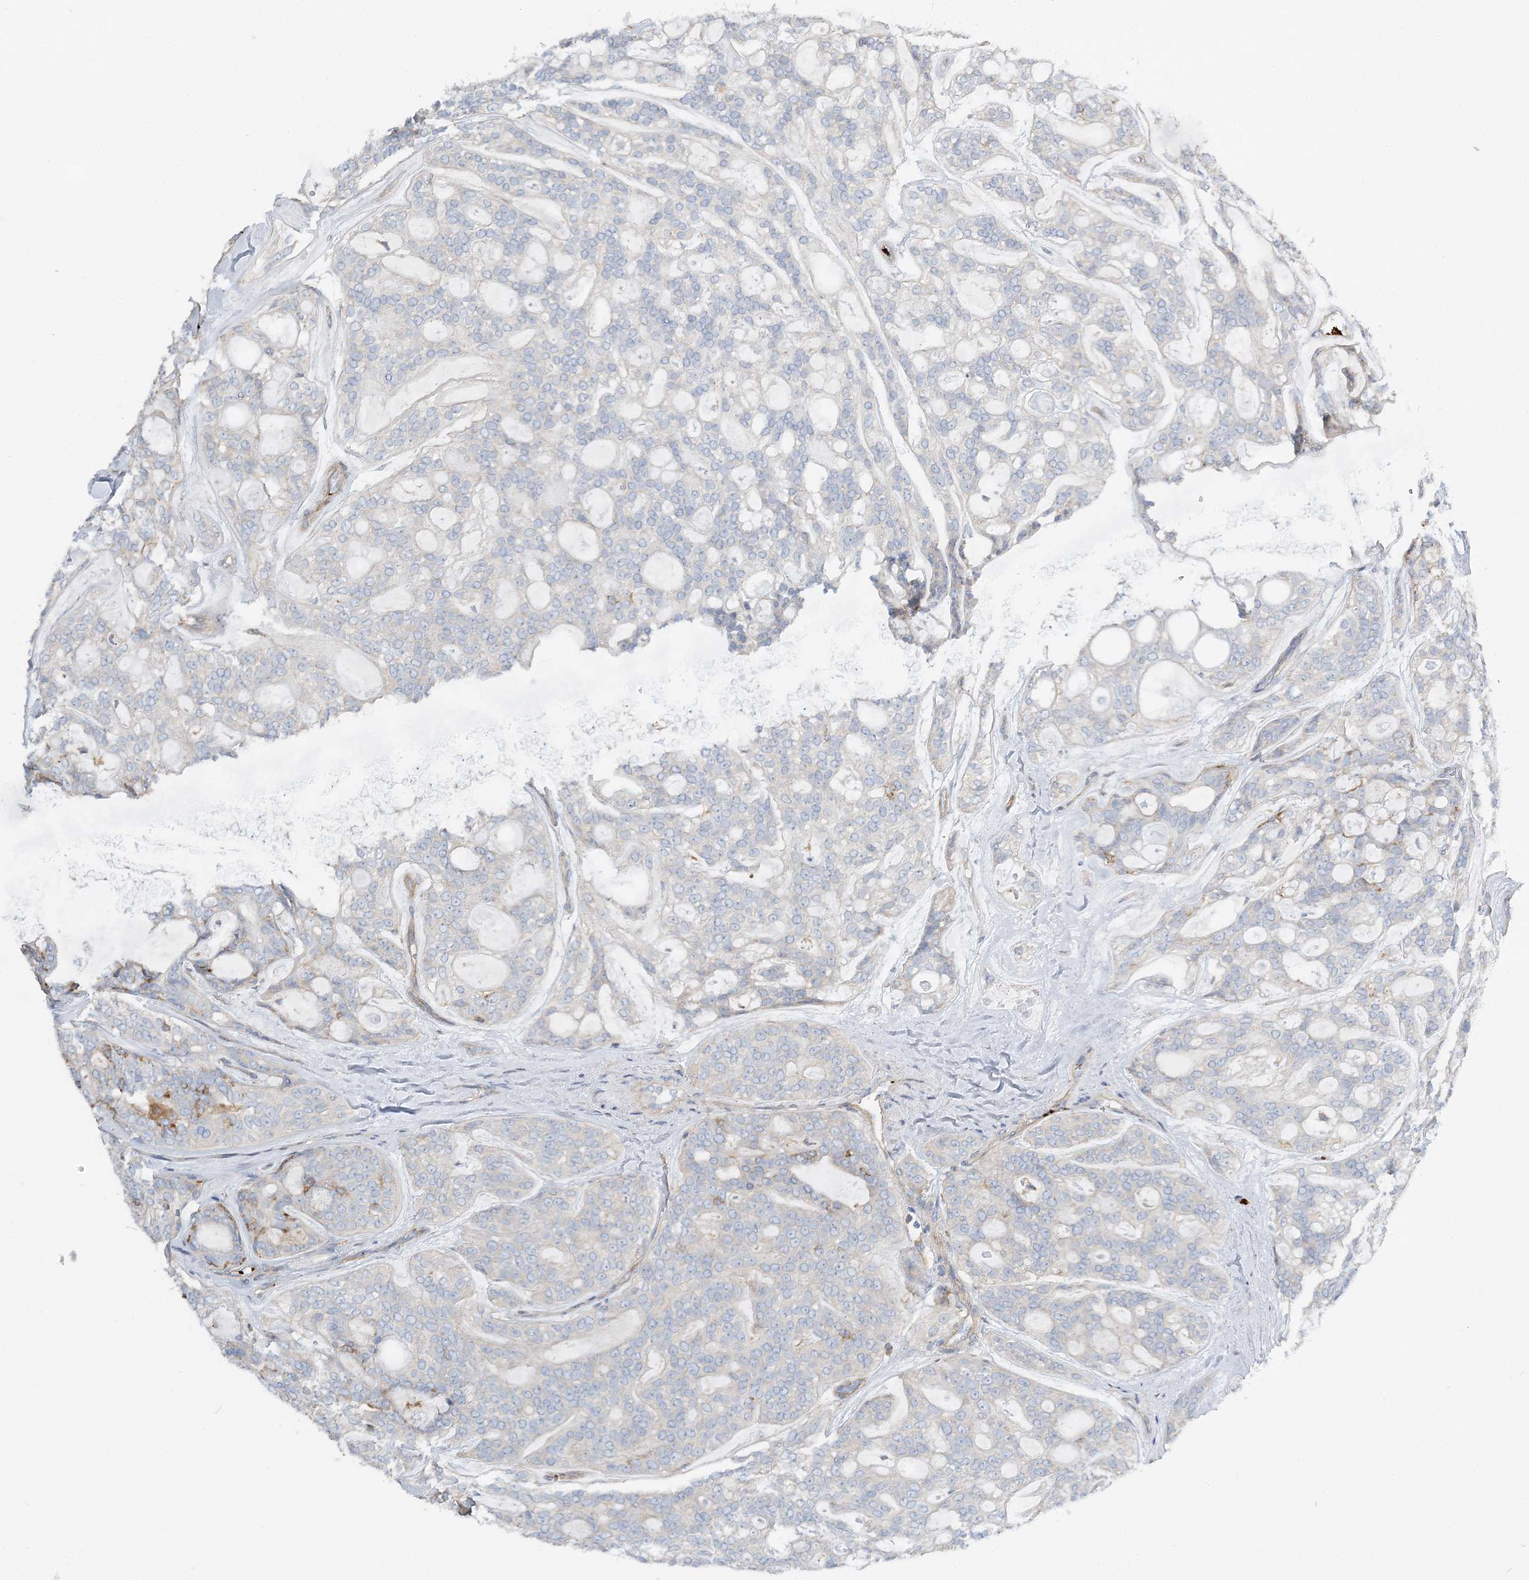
{"staining": {"intensity": "negative", "quantity": "none", "location": "none"}, "tissue": "head and neck cancer", "cell_type": "Tumor cells", "image_type": "cancer", "snomed": [{"axis": "morphology", "description": "Adenocarcinoma, NOS"}, {"axis": "topography", "description": "Head-Neck"}], "caption": "Photomicrograph shows no significant protein positivity in tumor cells of adenocarcinoma (head and neck).", "gene": "CUEDC2", "patient": {"sex": "male", "age": 66}}